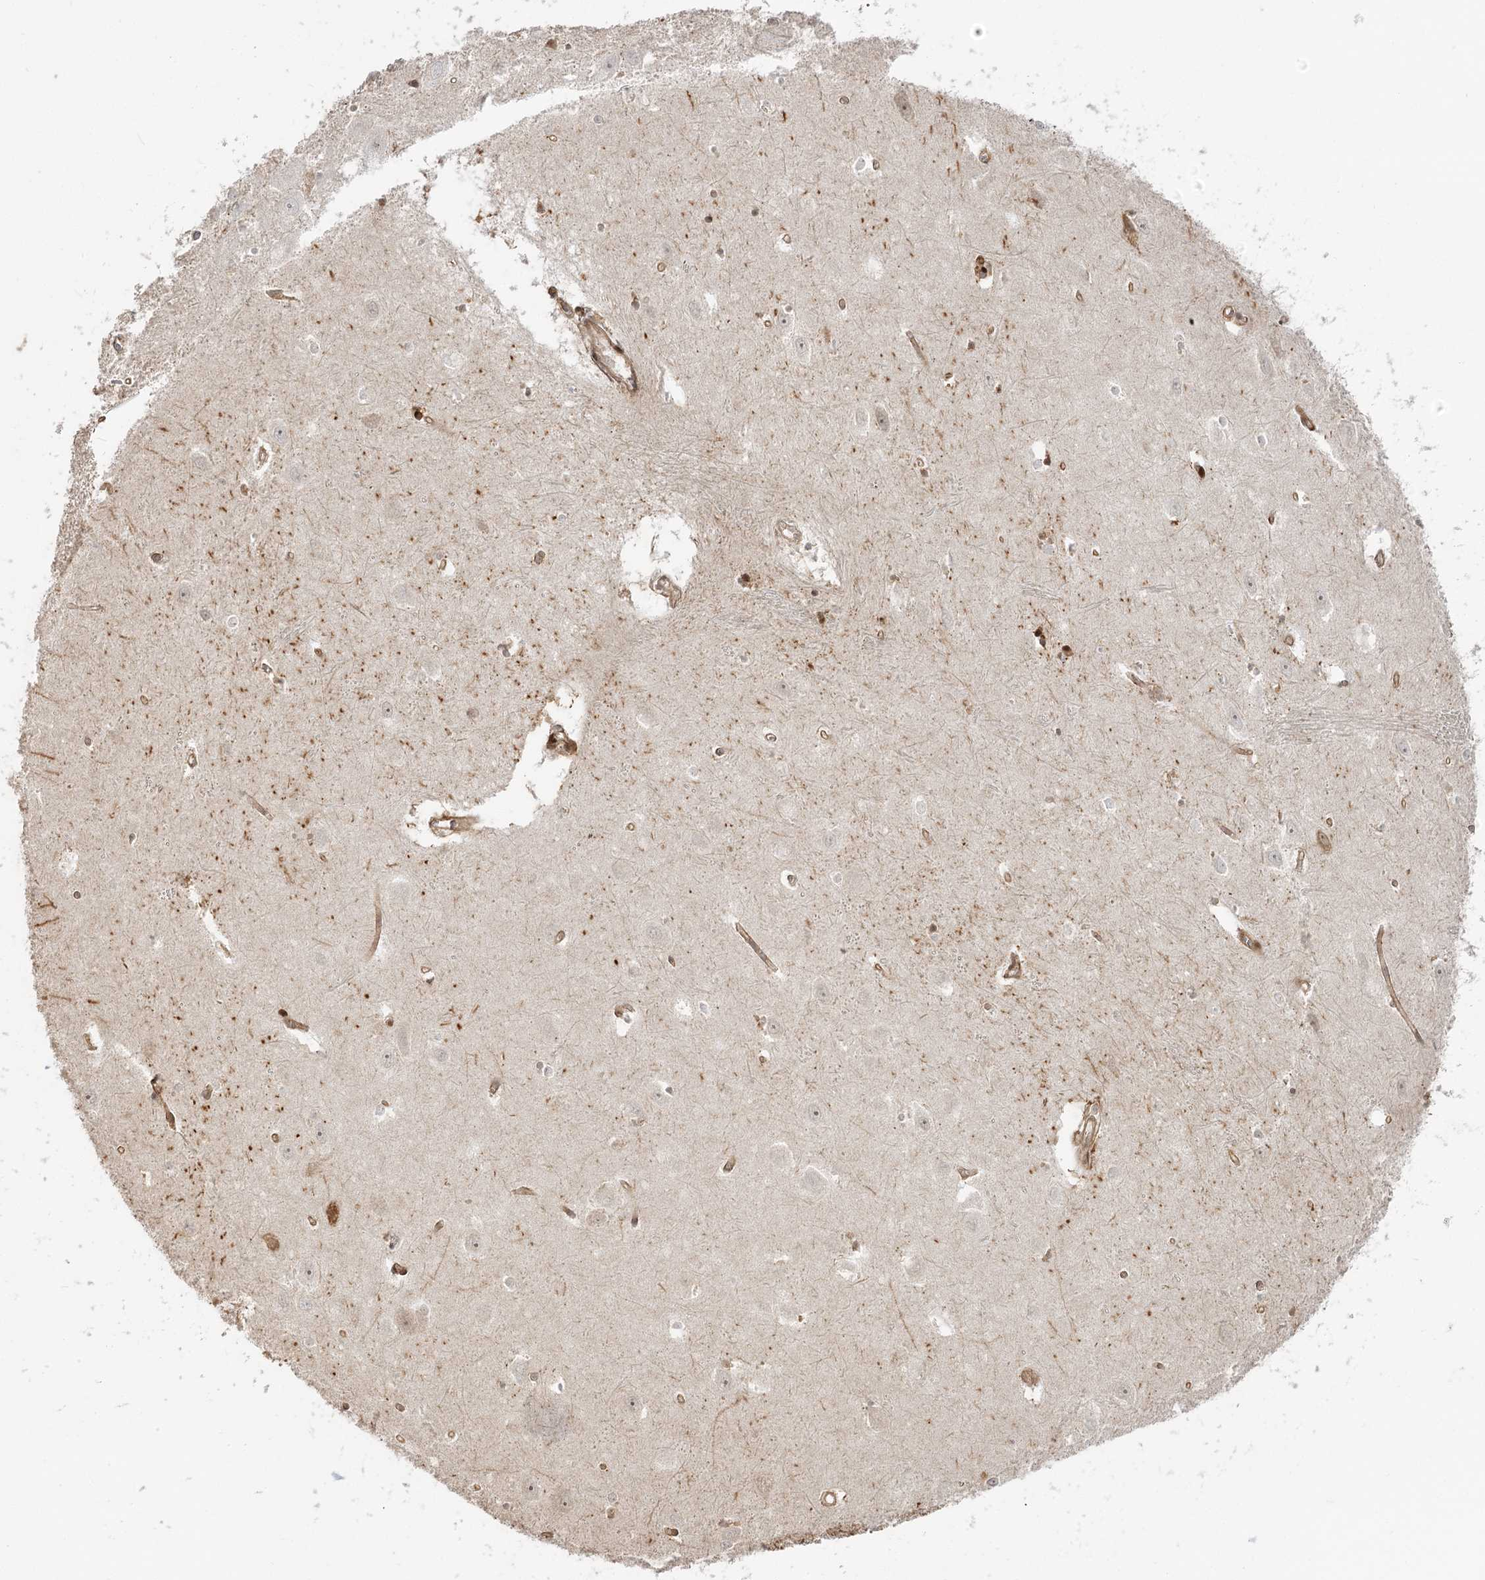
{"staining": {"intensity": "weak", "quantity": "<25%", "location": "cytoplasmic/membranous"}, "tissue": "hippocampus", "cell_type": "Glial cells", "image_type": "normal", "snomed": [{"axis": "morphology", "description": "Normal tissue, NOS"}, {"axis": "topography", "description": "Hippocampus"}], "caption": "Immunohistochemistry of benign hippocampus shows no positivity in glial cells. (Stains: DAB immunohistochemistry (IHC) with hematoxylin counter stain, Microscopy: brightfield microscopy at high magnification).", "gene": "GUCY2C", "patient": {"sex": "female", "age": 64}}